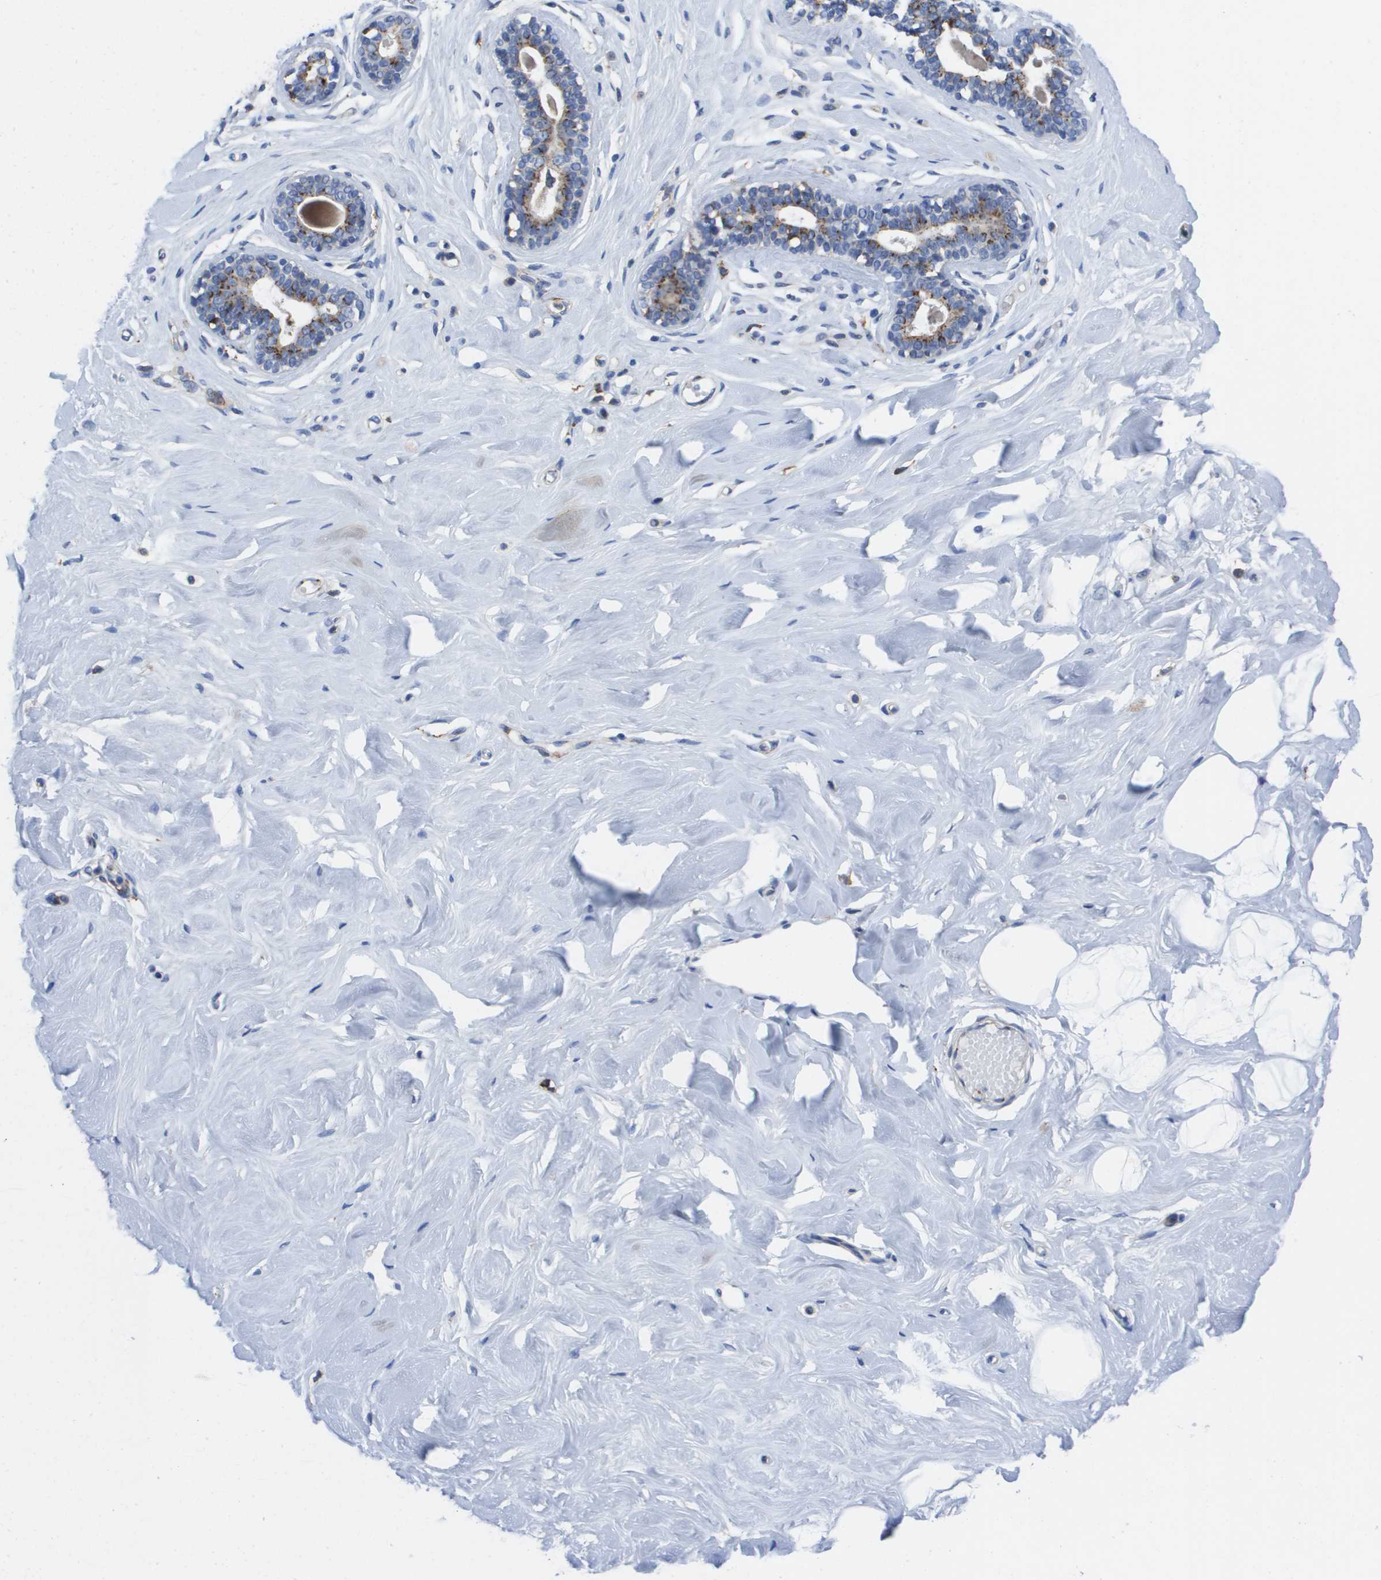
{"staining": {"intensity": "negative", "quantity": "none", "location": "none"}, "tissue": "breast", "cell_type": "Adipocytes", "image_type": "normal", "snomed": [{"axis": "morphology", "description": "Normal tissue, NOS"}, {"axis": "topography", "description": "Breast"}], "caption": "Immunohistochemistry (IHC) of unremarkable human breast reveals no positivity in adipocytes.", "gene": "SLC37A2", "patient": {"sex": "female", "age": 23}}